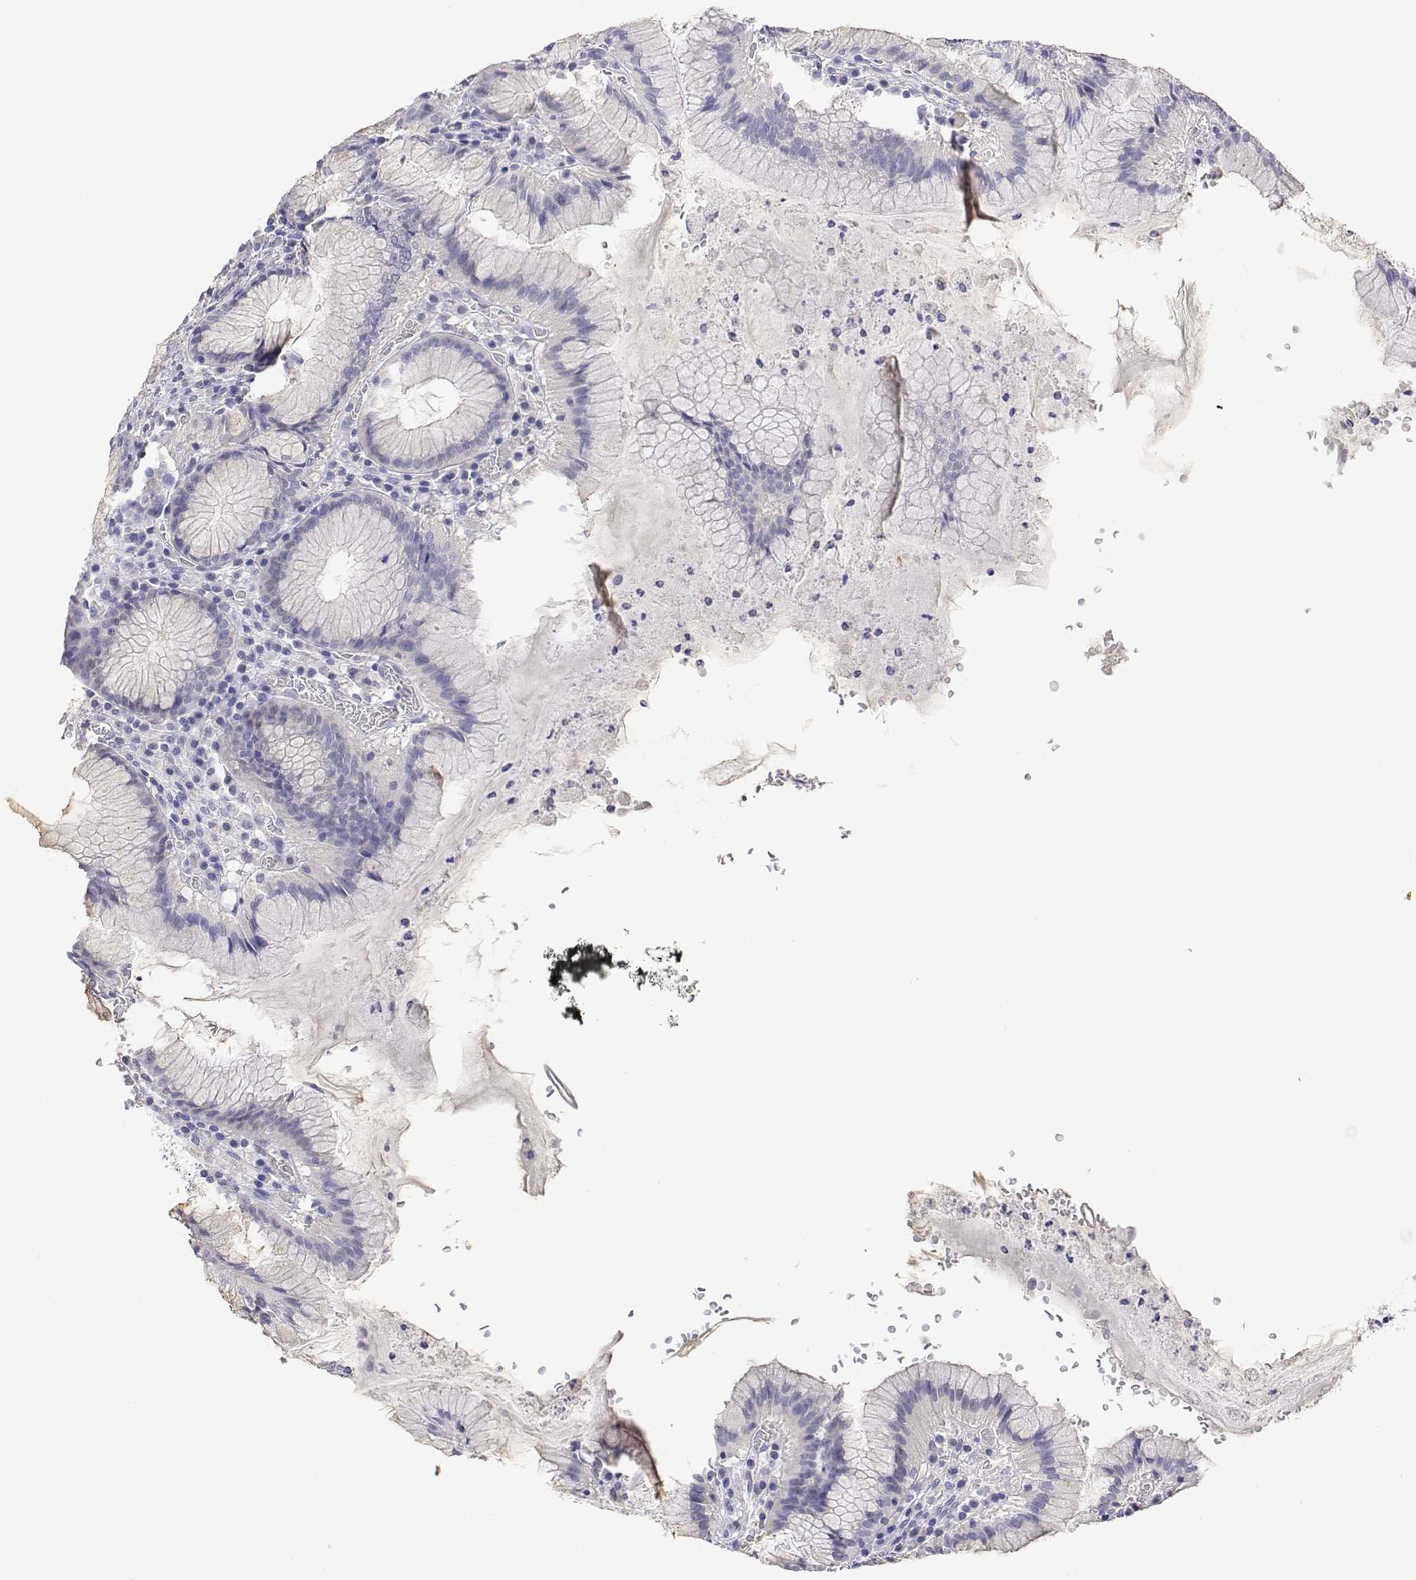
{"staining": {"intensity": "negative", "quantity": "none", "location": "none"}, "tissue": "stomach", "cell_type": "Glandular cells", "image_type": "normal", "snomed": [{"axis": "morphology", "description": "Normal tissue, NOS"}, {"axis": "topography", "description": "Stomach"}], "caption": "Glandular cells show no significant protein positivity in benign stomach.", "gene": "PLCB1", "patient": {"sex": "male", "age": 55}}